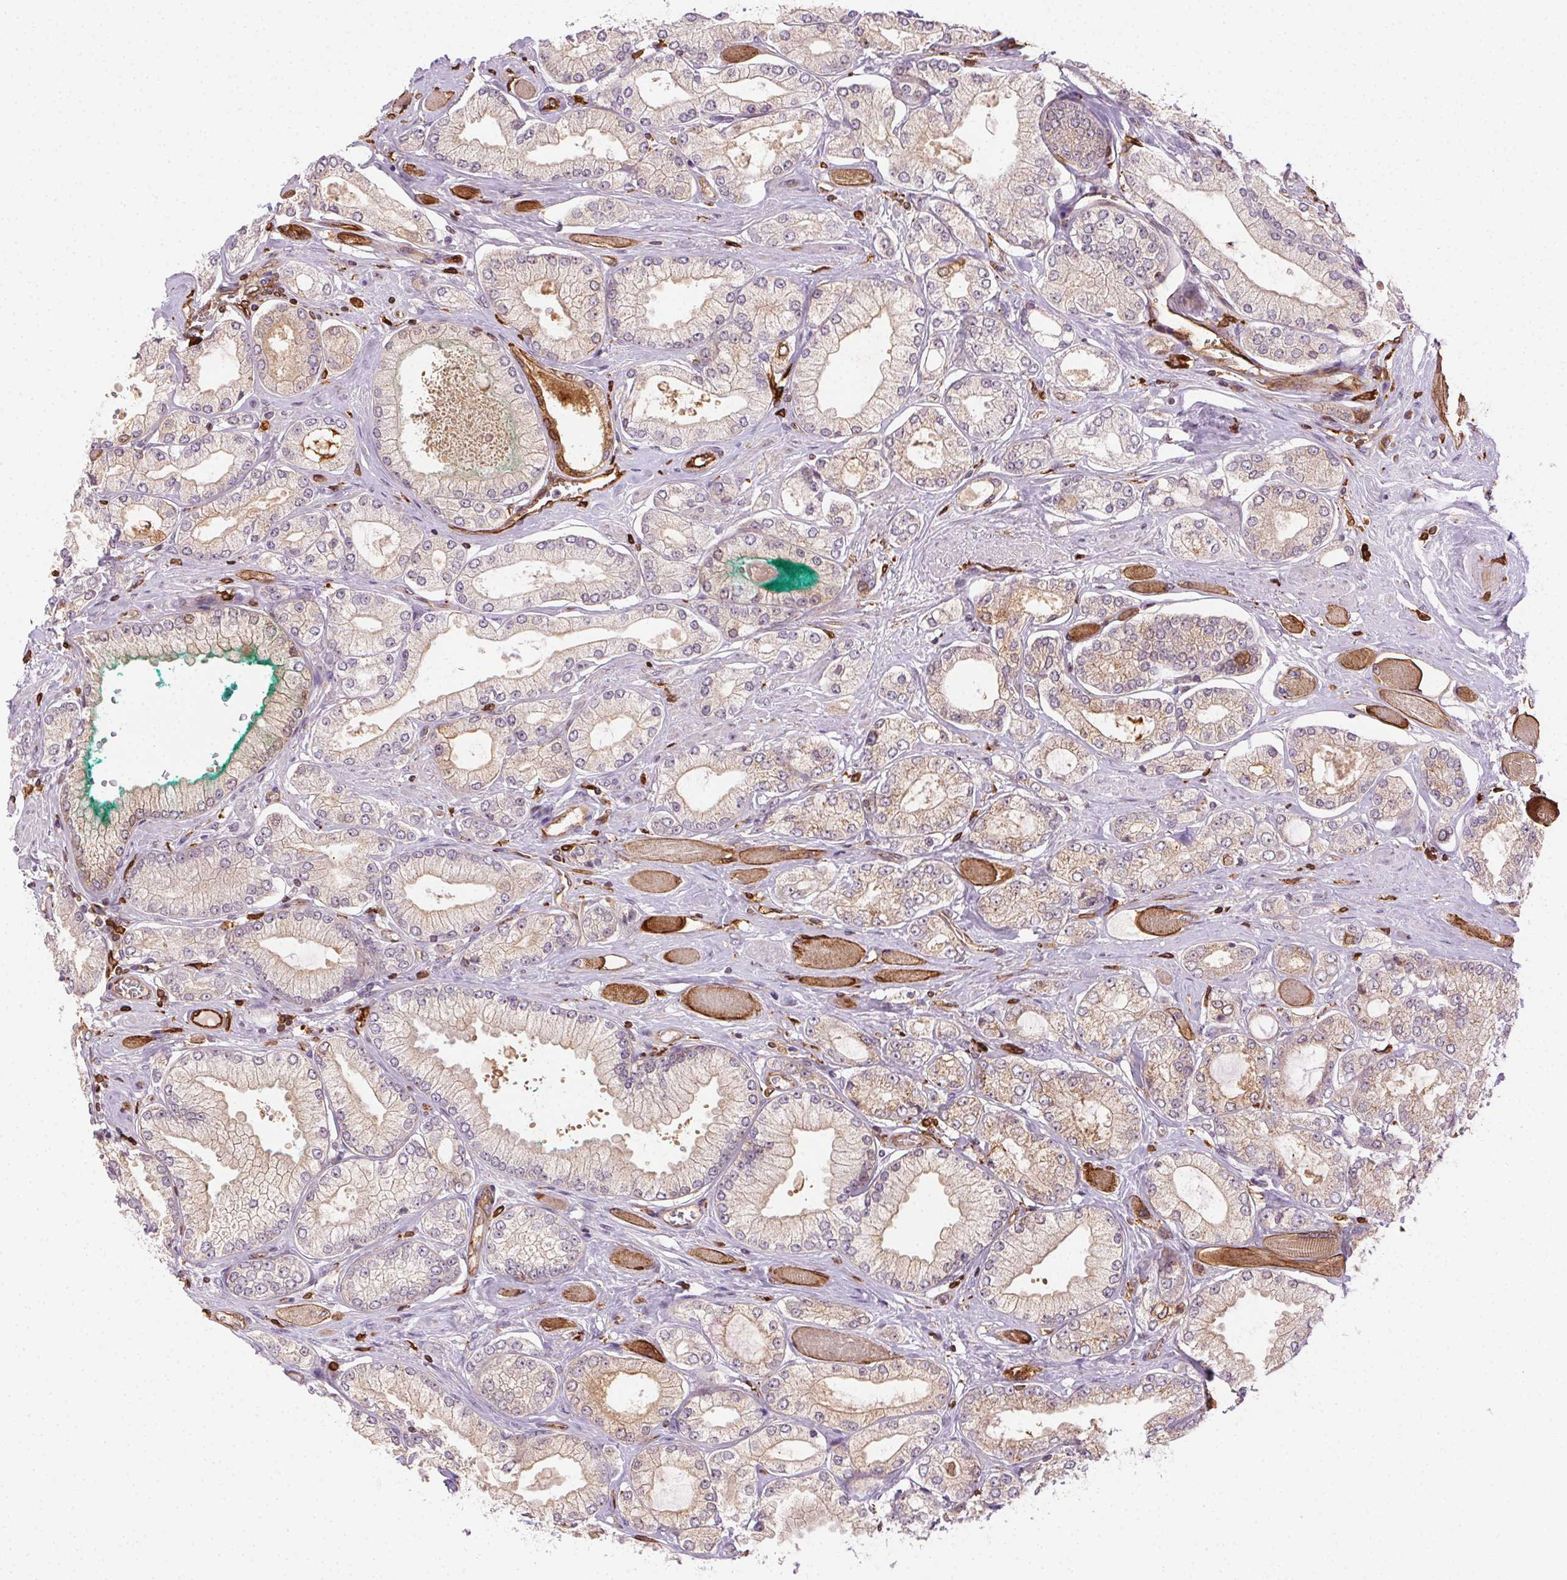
{"staining": {"intensity": "weak", "quantity": "<25%", "location": "cytoplasmic/membranous"}, "tissue": "prostate cancer", "cell_type": "Tumor cells", "image_type": "cancer", "snomed": [{"axis": "morphology", "description": "Adenocarcinoma, High grade"}, {"axis": "topography", "description": "Prostate"}], "caption": "Protein analysis of prostate cancer (high-grade adenocarcinoma) exhibits no significant staining in tumor cells.", "gene": "RNASET2", "patient": {"sex": "male", "age": 68}}